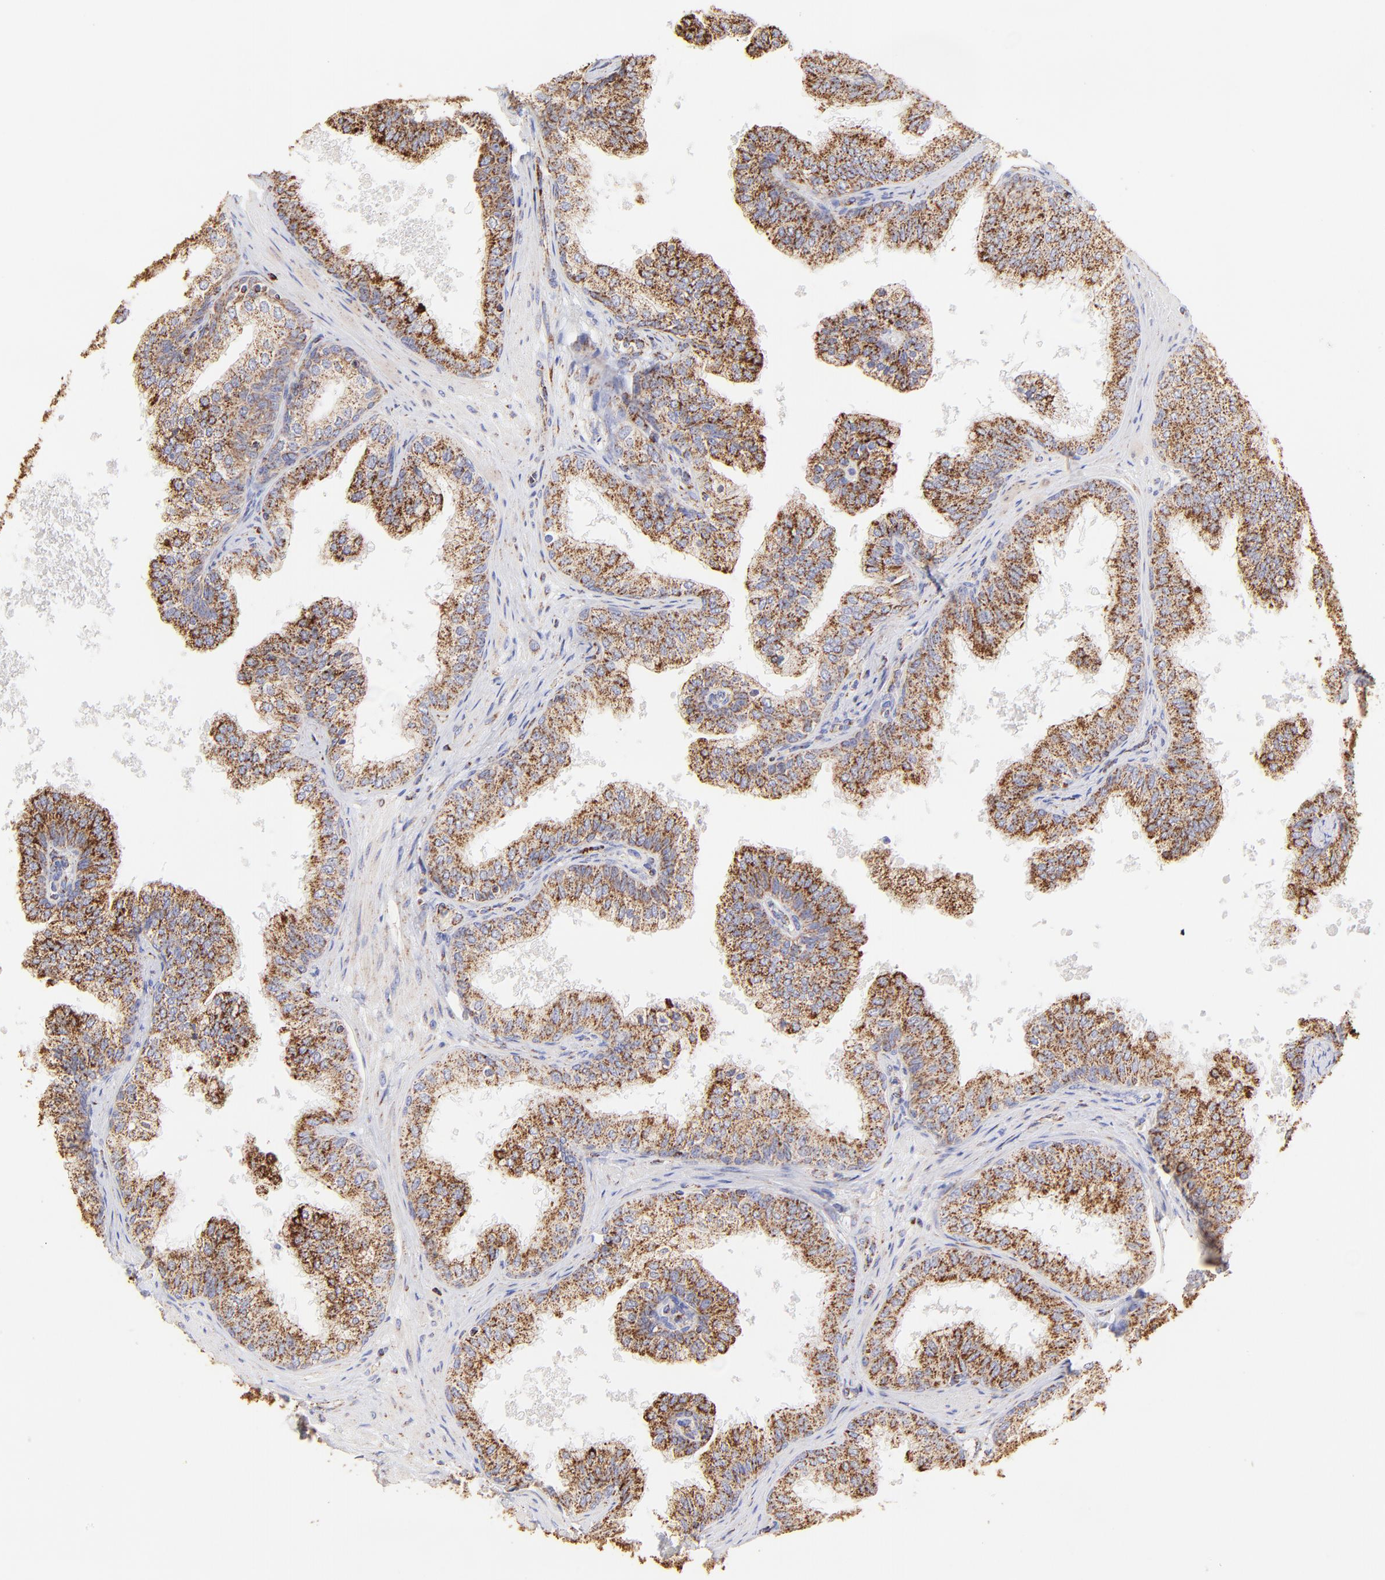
{"staining": {"intensity": "moderate", "quantity": ">75%", "location": "cytoplasmic/membranous"}, "tissue": "prostate", "cell_type": "Glandular cells", "image_type": "normal", "snomed": [{"axis": "morphology", "description": "Normal tissue, NOS"}, {"axis": "topography", "description": "Prostate"}], "caption": "Immunohistochemistry (IHC) micrograph of unremarkable human prostate stained for a protein (brown), which reveals medium levels of moderate cytoplasmic/membranous expression in approximately >75% of glandular cells.", "gene": "ECH1", "patient": {"sex": "male", "age": 60}}